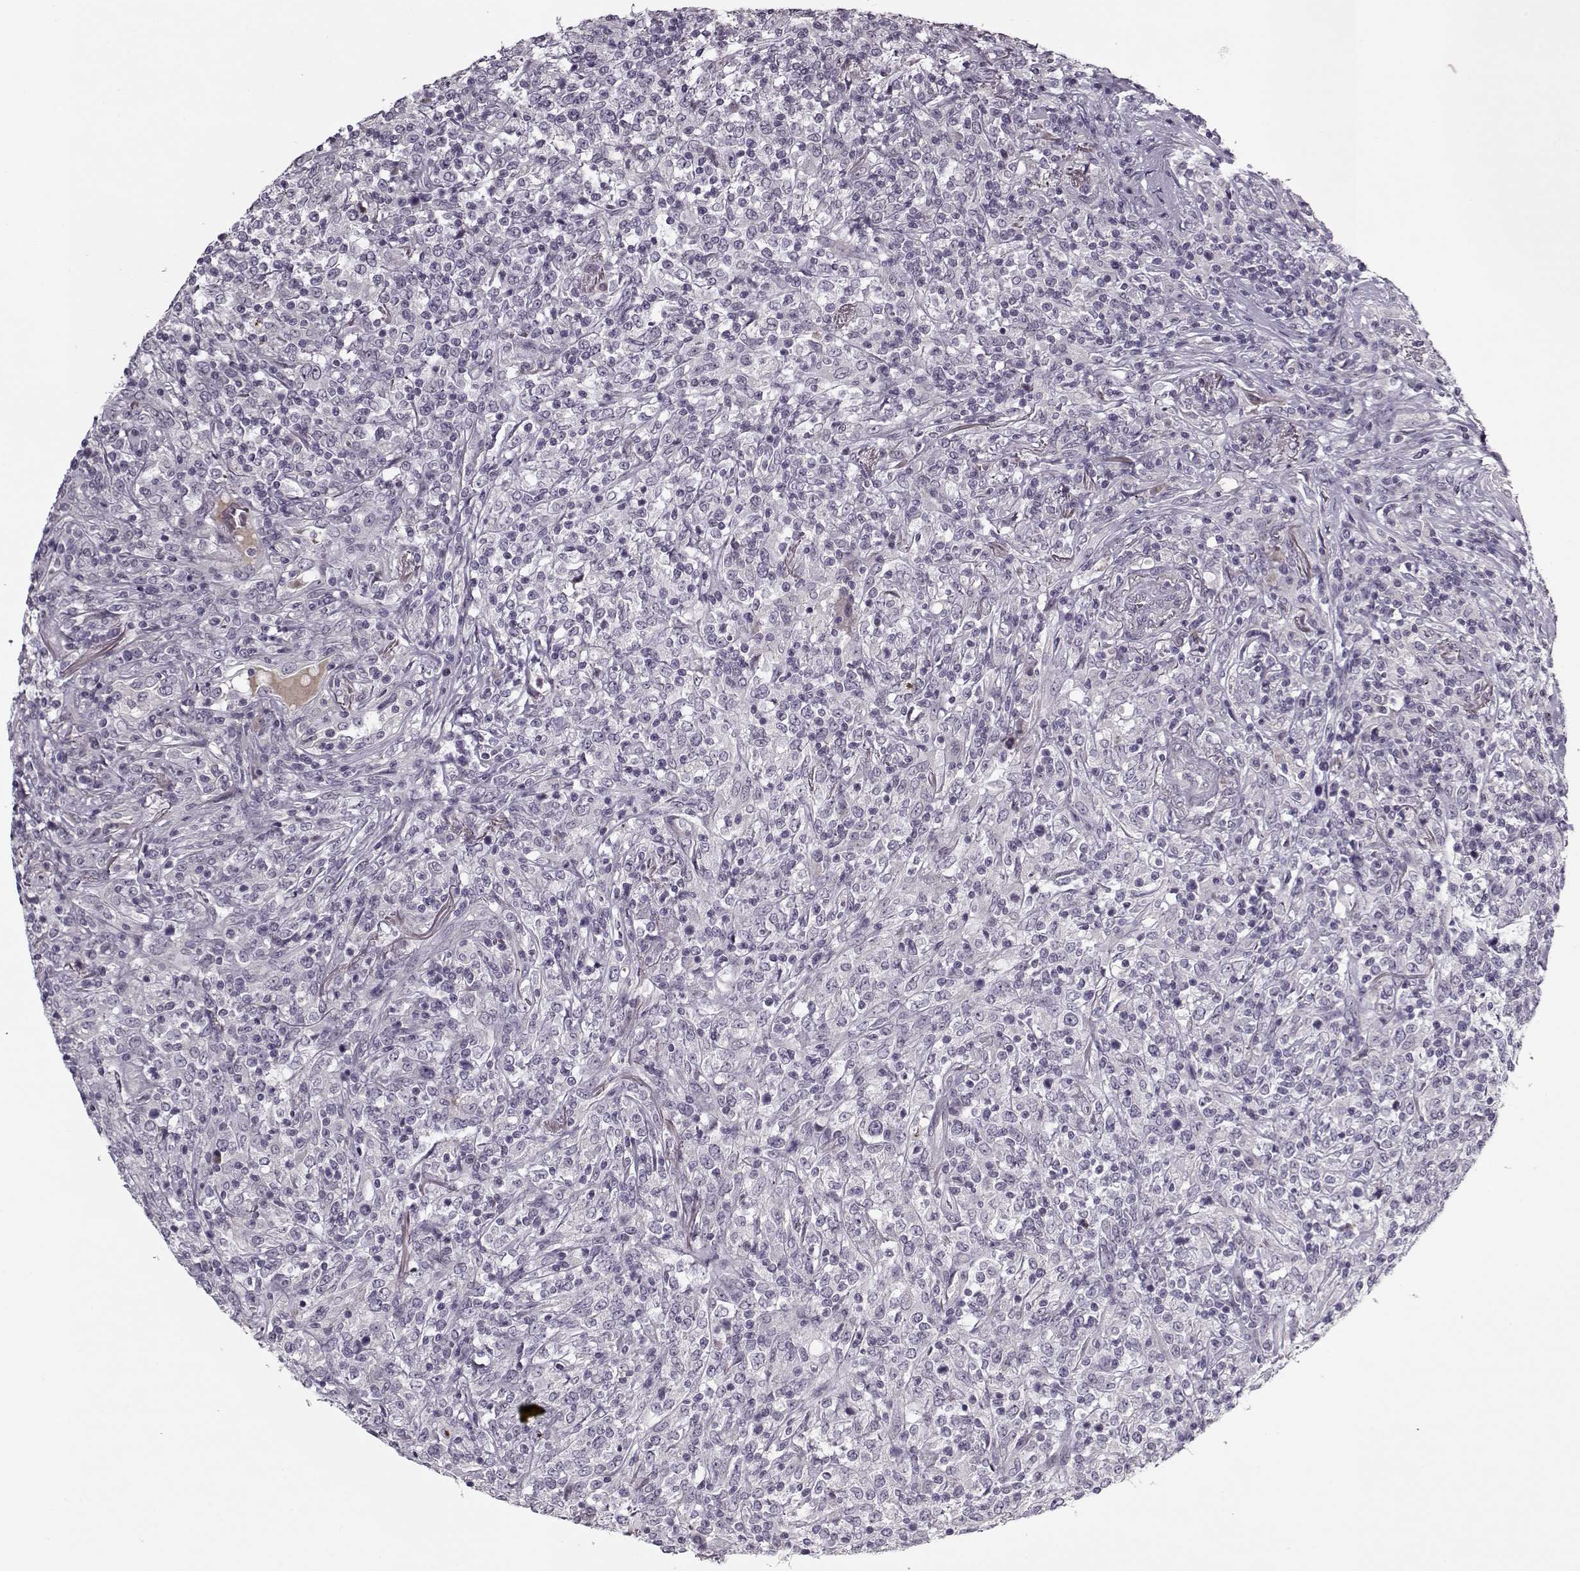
{"staining": {"intensity": "negative", "quantity": "none", "location": "none"}, "tissue": "lymphoma", "cell_type": "Tumor cells", "image_type": "cancer", "snomed": [{"axis": "morphology", "description": "Malignant lymphoma, non-Hodgkin's type, High grade"}, {"axis": "topography", "description": "Lung"}], "caption": "DAB (3,3'-diaminobenzidine) immunohistochemical staining of human malignant lymphoma, non-Hodgkin's type (high-grade) exhibits no significant staining in tumor cells. (Stains: DAB immunohistochemistry with hematoxylin counter stain, Microscopy: brightfield microscopy at high magnification).", "gene": "KRT9", "patient": {"sex": "male", "age": 79}}